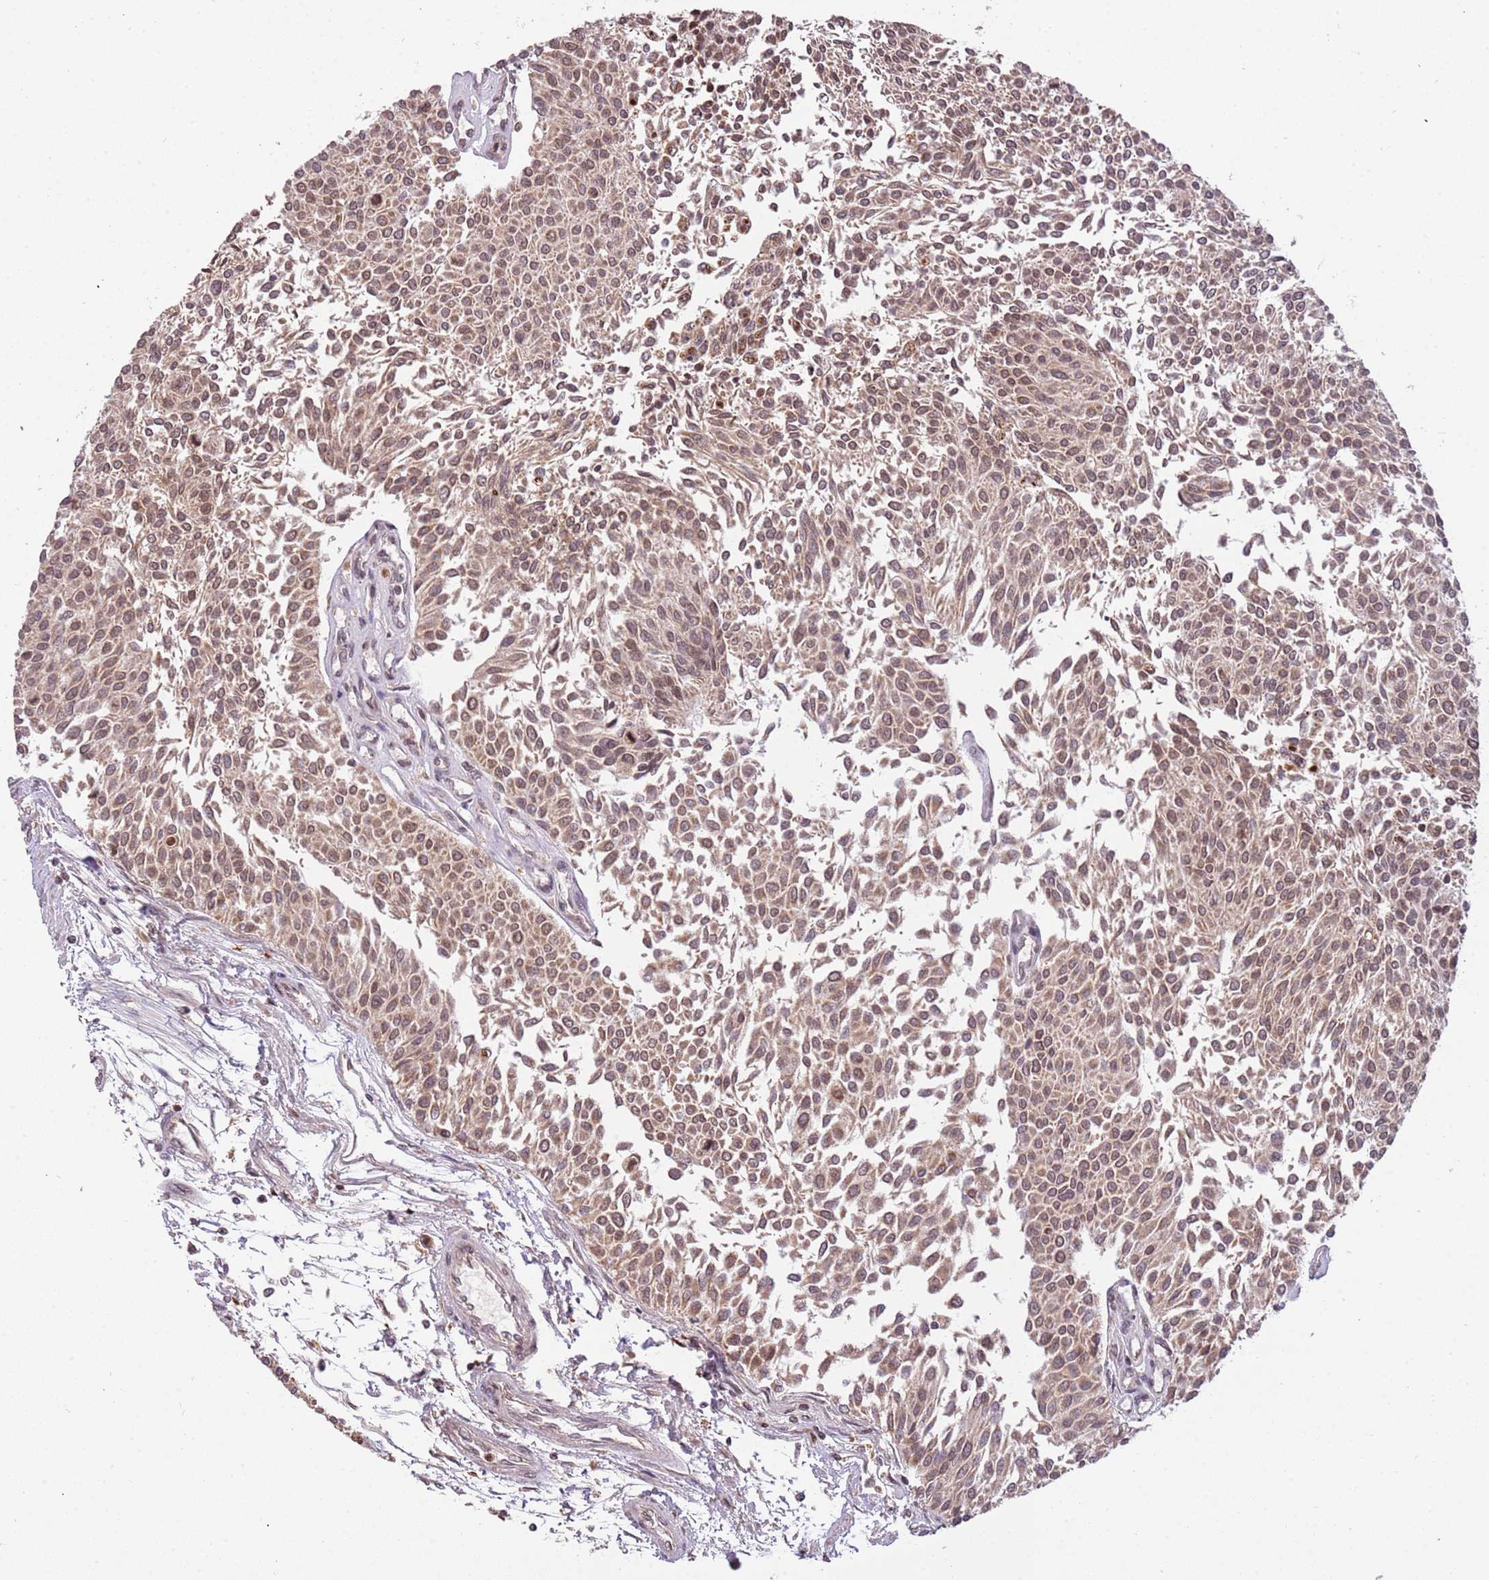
{"staining": {"intensity": "weak", "quantity": ">75%", "location": "cytoplasmic/membranous,nuclear"}, "tissue": "urothelial cancer", "cell_type": "Tumor cells", "image_type": "cancer", "snomed": [{"axis": "morphology", "description": "Urothelial carcinoma, NOS"}, {"axis": "topography", "description": "Urinary bladder"}], "caption": "Immunohistochemistry histopathology image of neoplastic tissue: urothelial cancer stained using immunohistochemistry (IHC) demonstrates low levels of weak protein expression localized specifically in the cytoplasmic/membranous and nuclear of tumor cells, appearing as a cytoplasmic/membranous and nuclear brown color.", "gene": "SAMSN1", "patient": {"sex": "male", "age": 55}}